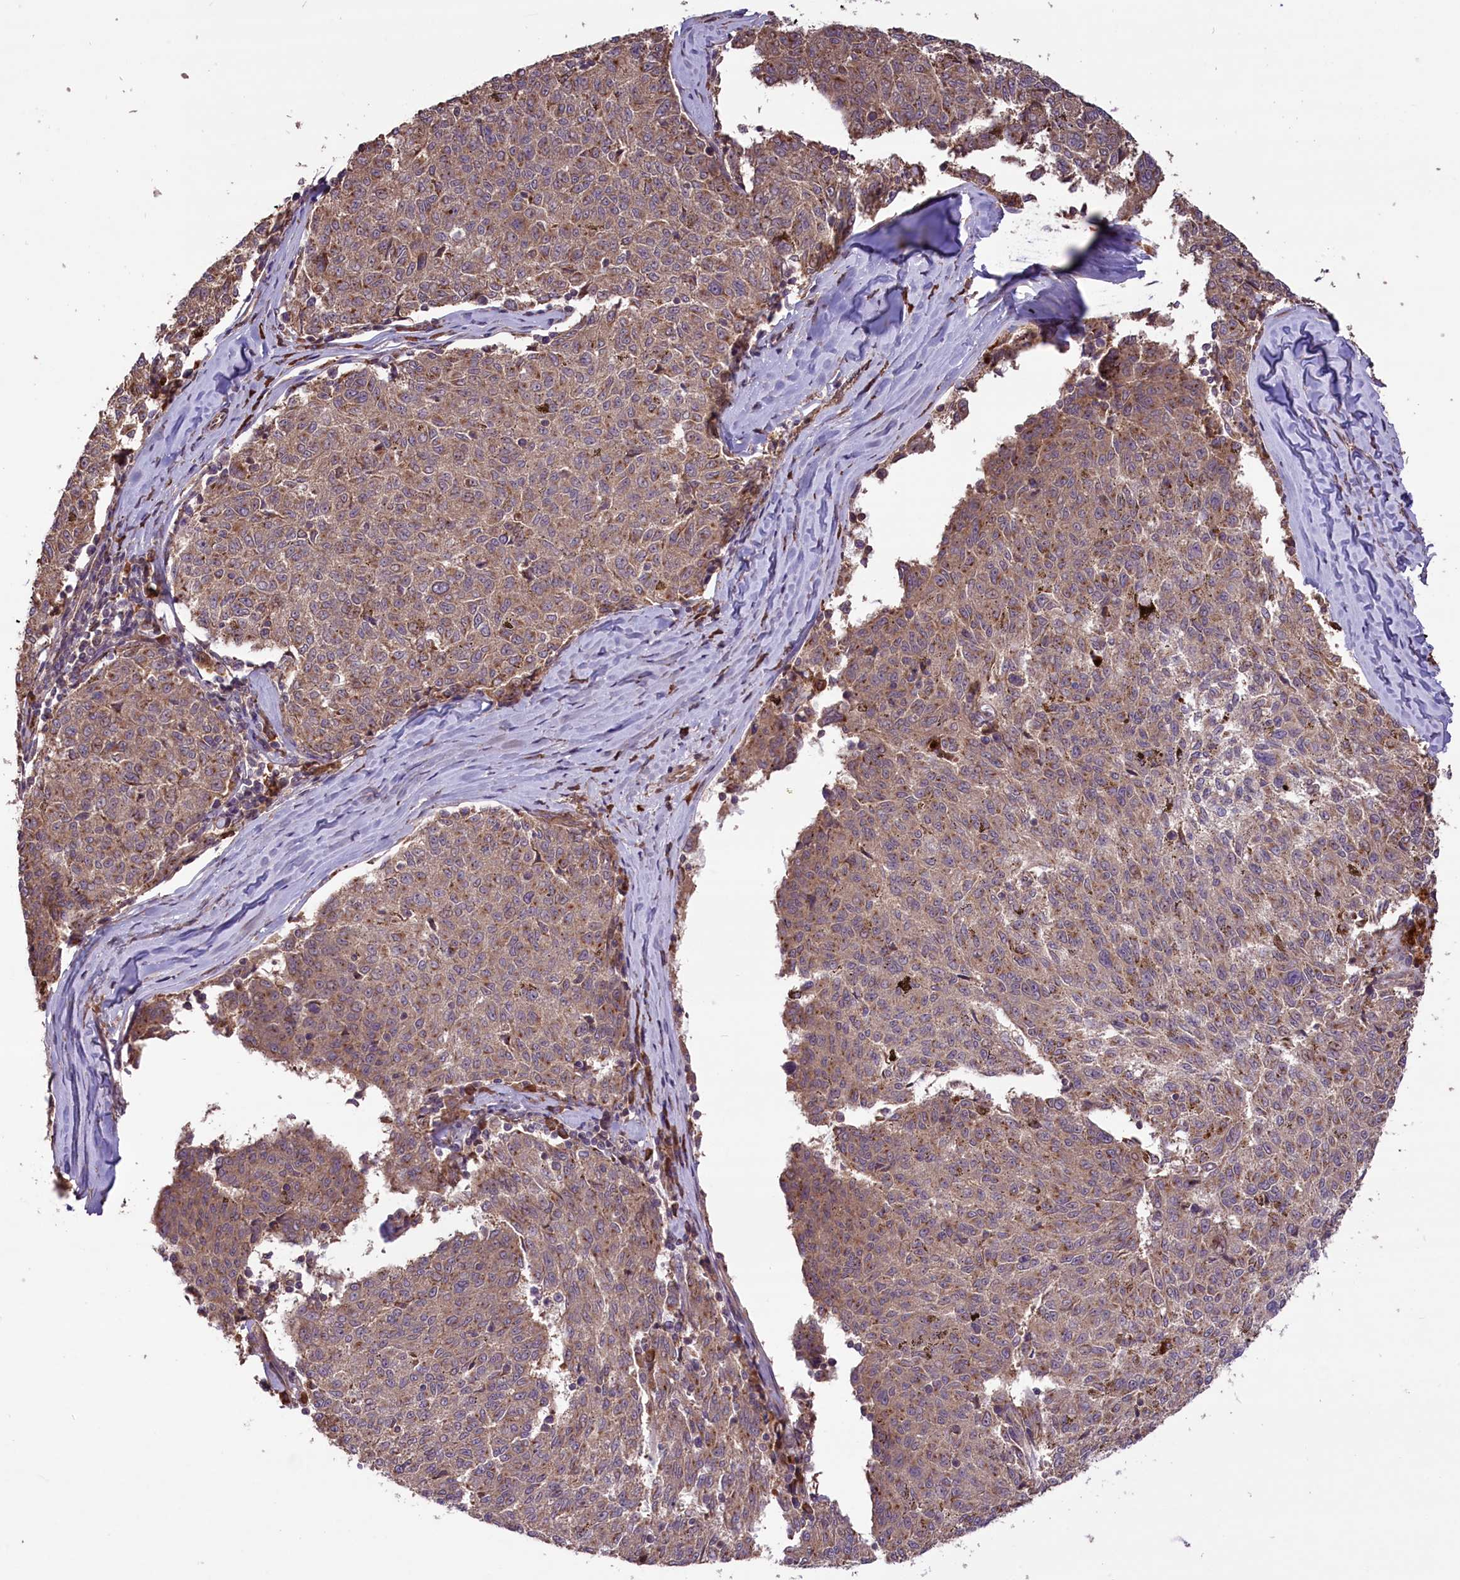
{"staining": {"intensity": "weak", "quantity": ">75%", "location": "cytoplasmic/membranous"}, "tissue": "melanoma", "cell_type": "Tumor cells", "image_type": "cancer", "snomed": [{"axis": "morphology", "description": "Malignant melanoma, NOS"}, {"axis": "topography", "description": "Skin"}], "caption": "Human malignant melanoma stained with a brown dye reveals weak cytoplasmic/membranous positive staining in approximately >75% of tumor cells.", "gene": "HDAC5", "patient": {"sex": "female", "age": 72}}